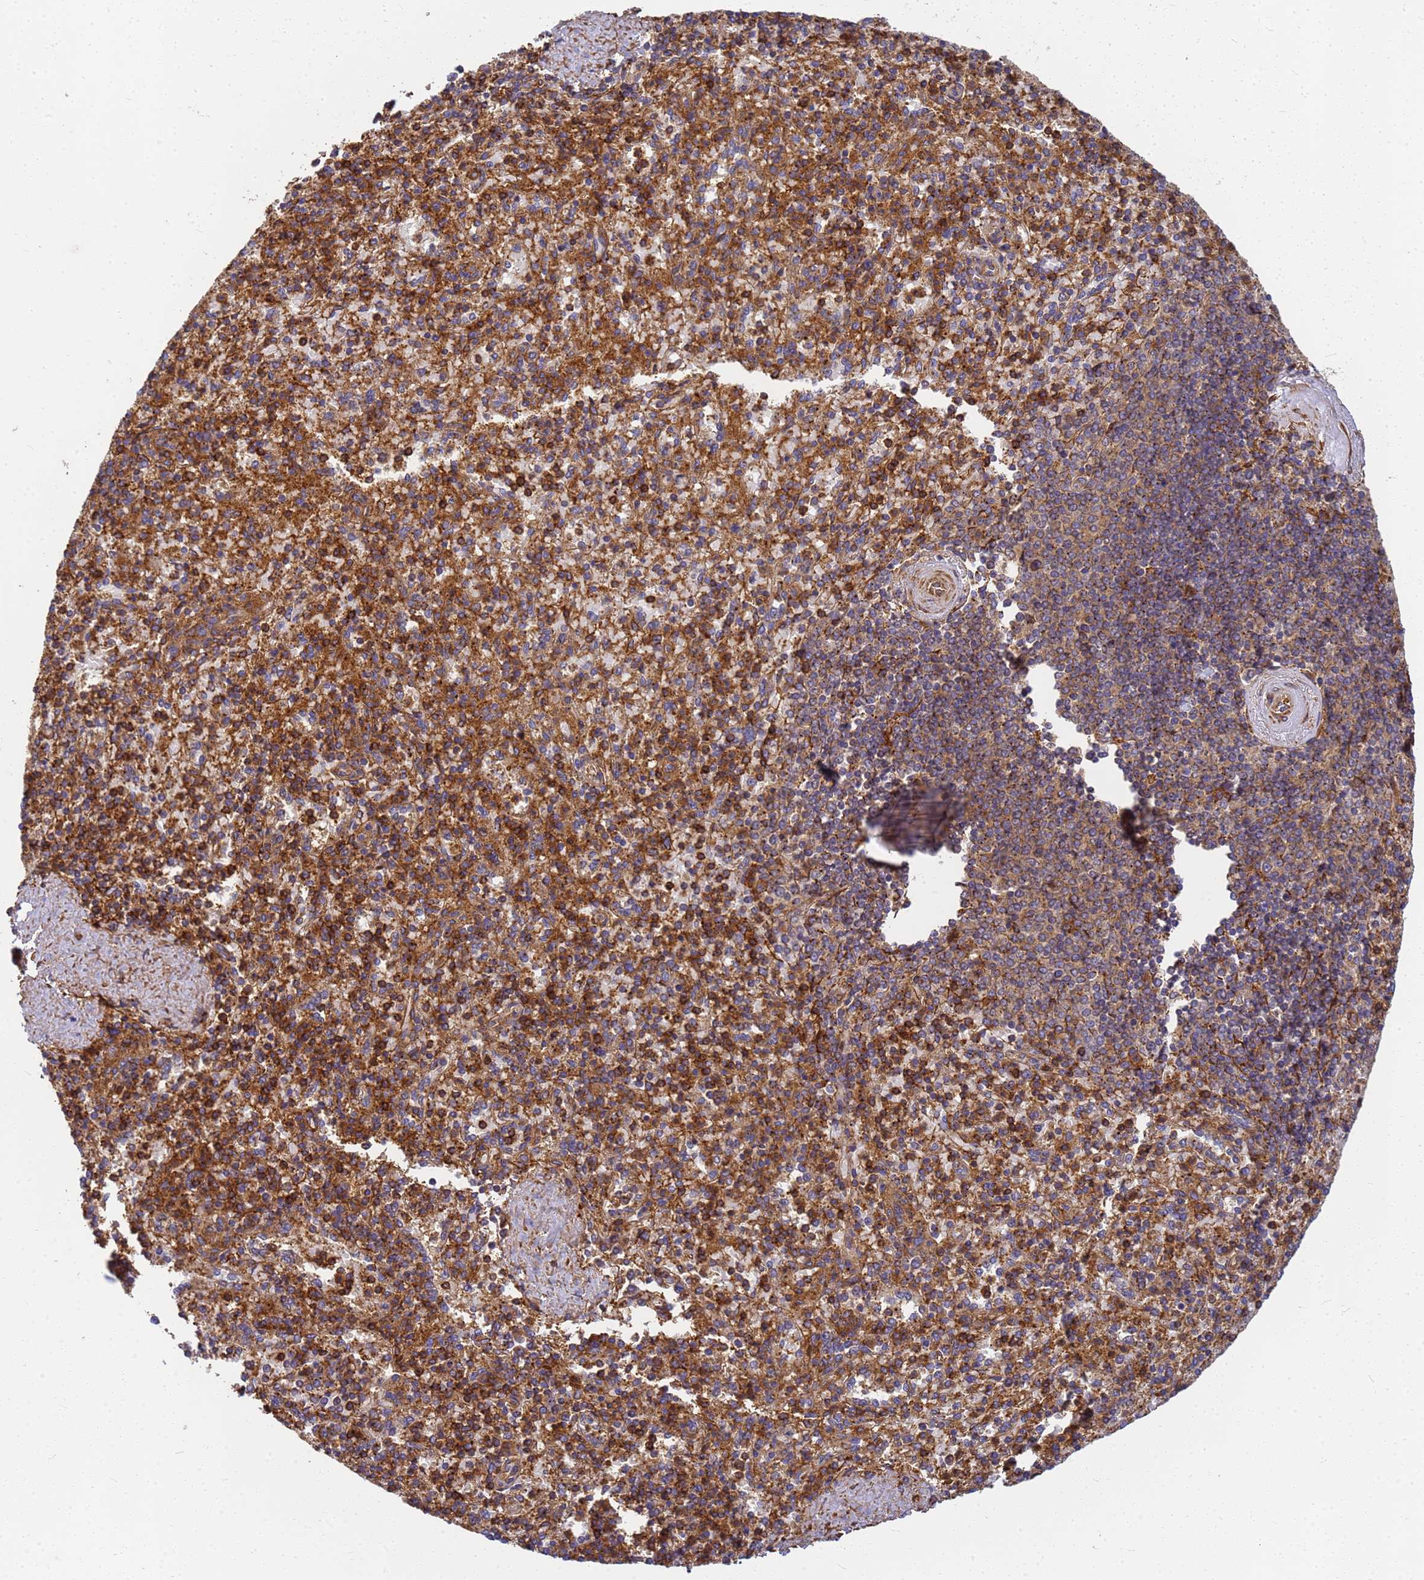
{"staining": {"intensity": "moderate", "quantity": ">75%", "location": "cytoplasmic/membranous"}, "tissue": "spleen", "cell_type": "Cells in red pulp", "image_type": "normal", "snomed": [{"axis": "morphology", "description": "Normal tissue, NOS"}, {"axis": "topography", "description": "Spleen"}], "caption": "High-power microscopy captured an immunohistochemistry (IHC) photomicrograph of benign spleen, revealing moderate cytoplasmic/membranous expression in approximately >75% of cells in red pulp. The protein is shown in brown color, while the nuclei are stained blue.", "gene": "C2CD5", "patient": {"sex": "male", "age": 82}}